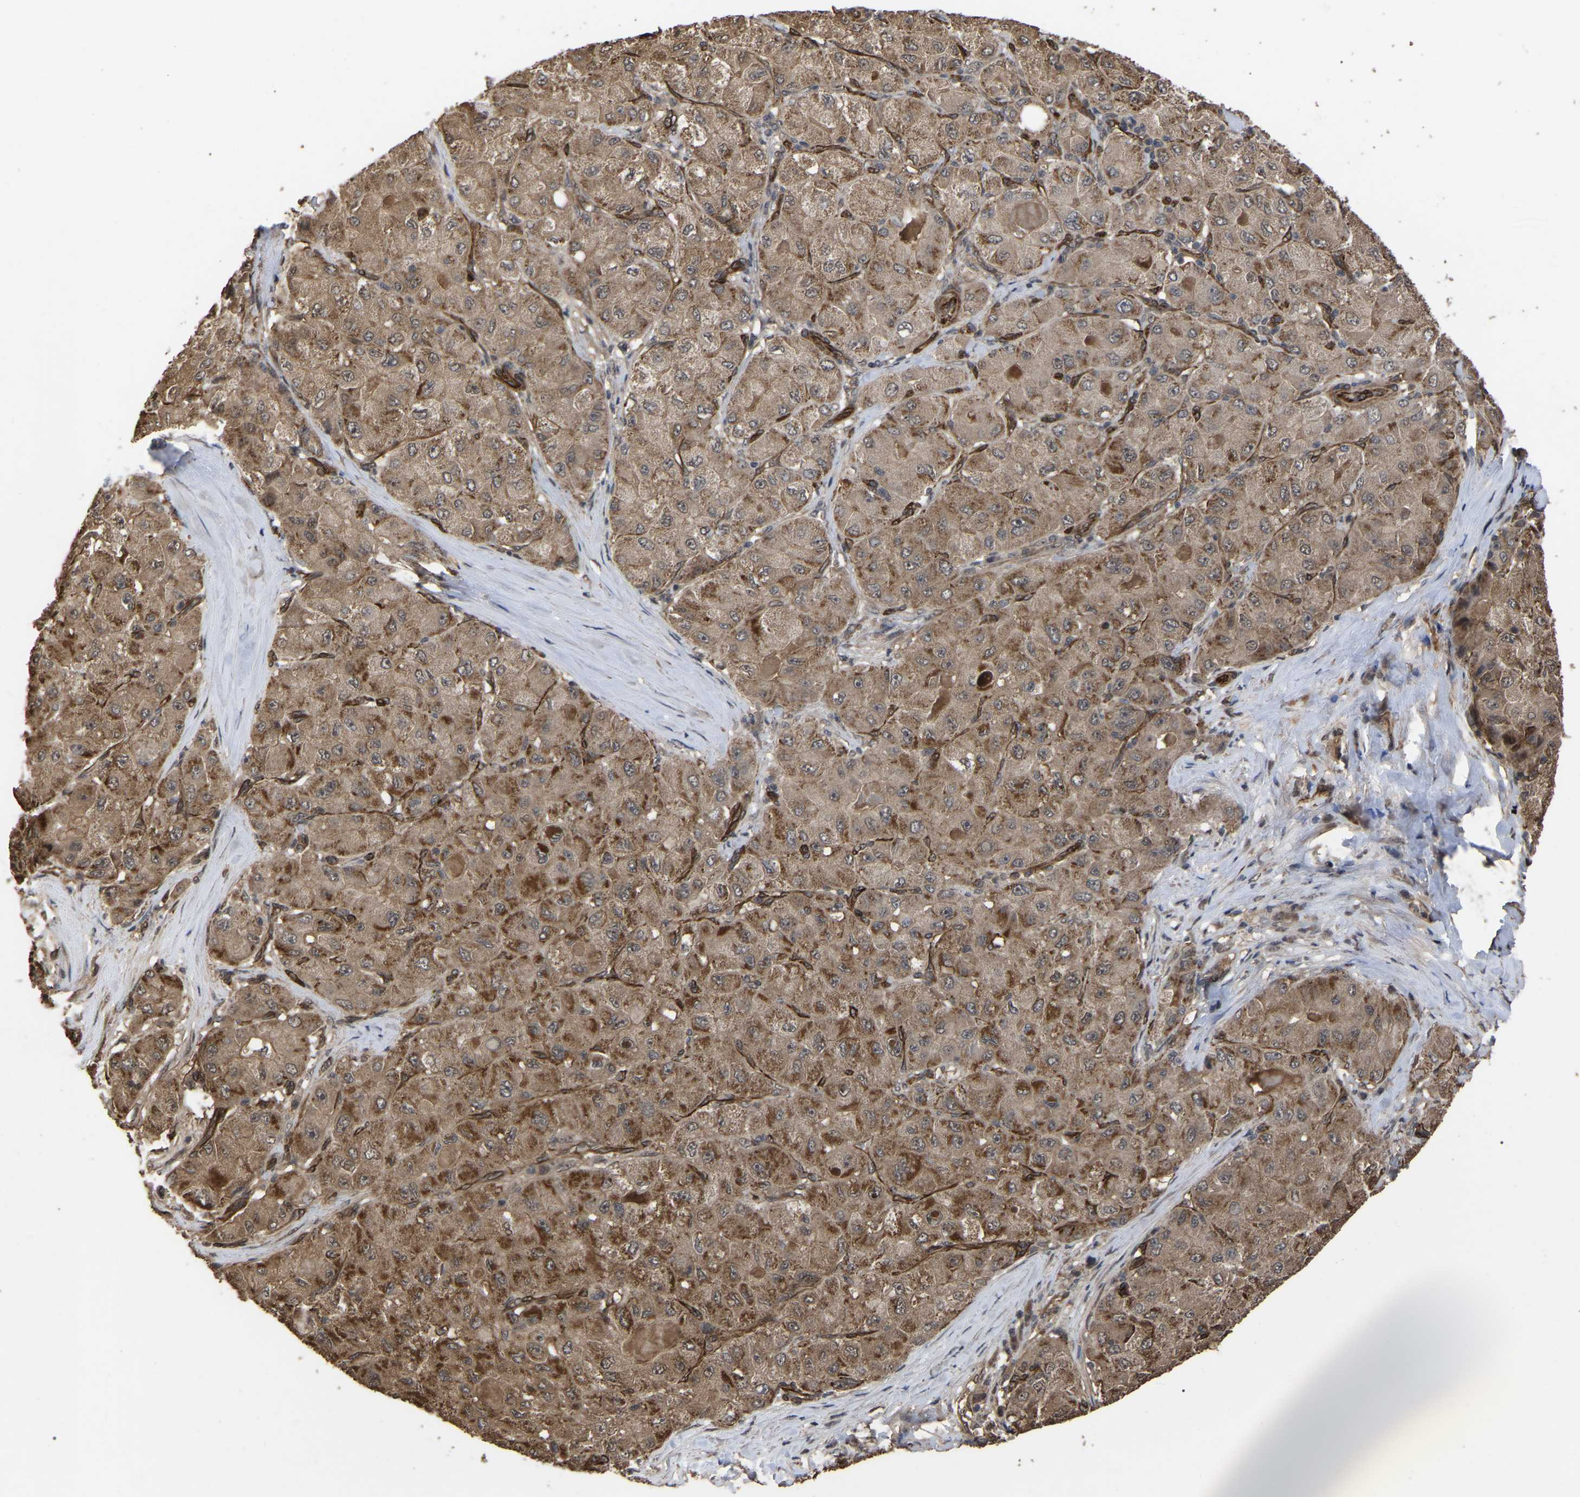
{"staining": {"intensity": "moderate", "quantity": ">75%", "location": "cytoplasmic/membranous"}, "tissue": "liver cancer", "cell_type": "Tumor cells", "image_type": "cancer", "snomed": [{"axis": "morphology", "description": "Carcinoma, Hepatocellular, NOS"}, {"axis": "topography", "description": "Liver"}], "caption": "Immunohistochemistry (IHC) of liver cancer (hepatocellular carcinoma) demonstrates medium levels of moderate cytoplasmic/membranous positivity in approximately >75% of tumor cells.", "gene": "FAM161B", "patient": {"sex": "male", "age": 80}}